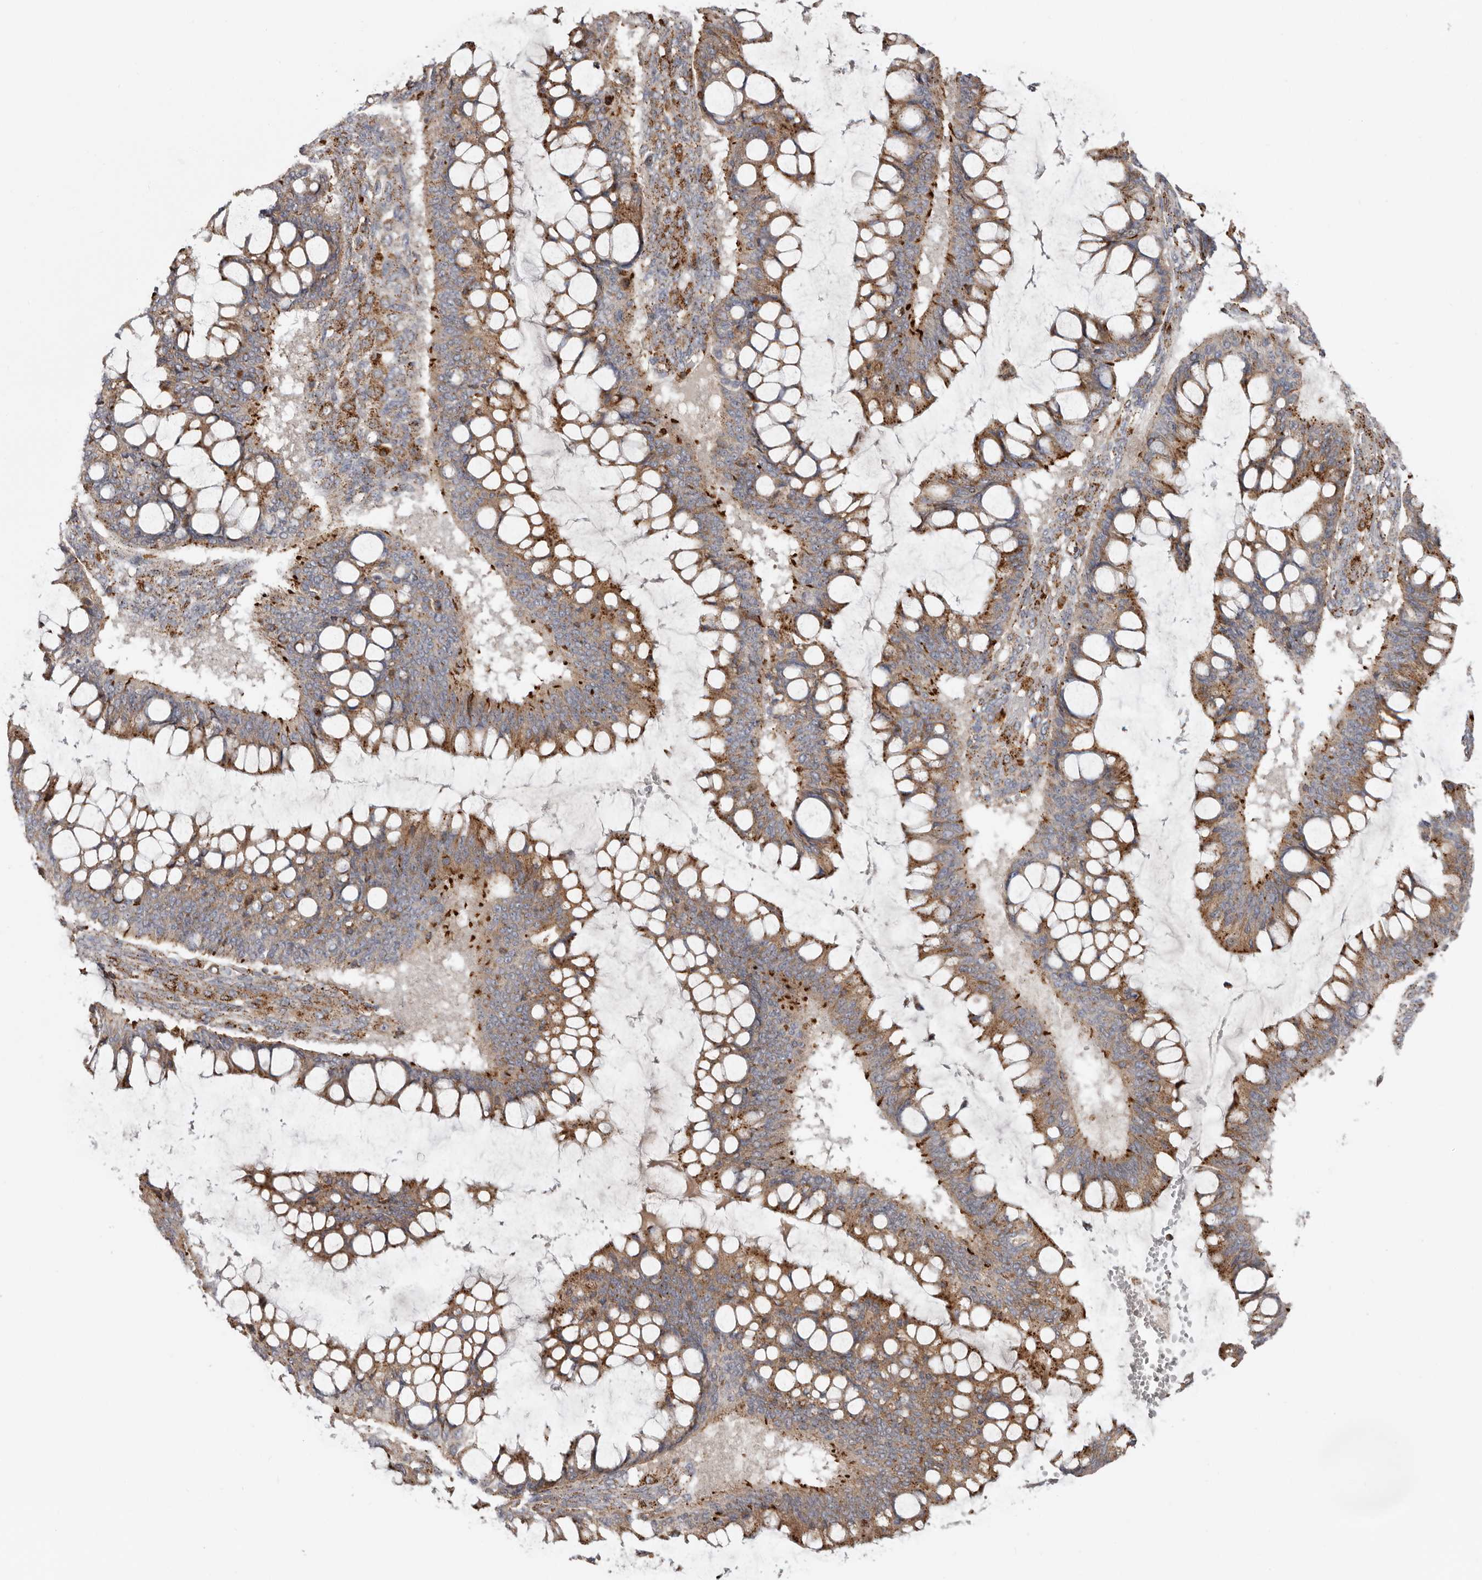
{"staining": {"intensity": "moderate", "quantity": ">75%", "location": "cytoplasmic/membranous"}, "tissue": "ovarian cancer", "cell_type": "Tumor cells", "image_type": "cancer", "snomed": [{"axis": "morphology", "description": "Cystadenocarcinoma, mucinous, NOS"}, {"axis": "topography", "description": "Ovary"}], "caption": "Protein staining displays moderate cytoplasmic/membranous positivity in about >75% of tumor cells in mucinous cystadenocarcinoma (ovarian).", "gene": "GRN", "patient": {"sex": "female", "age": 73}}